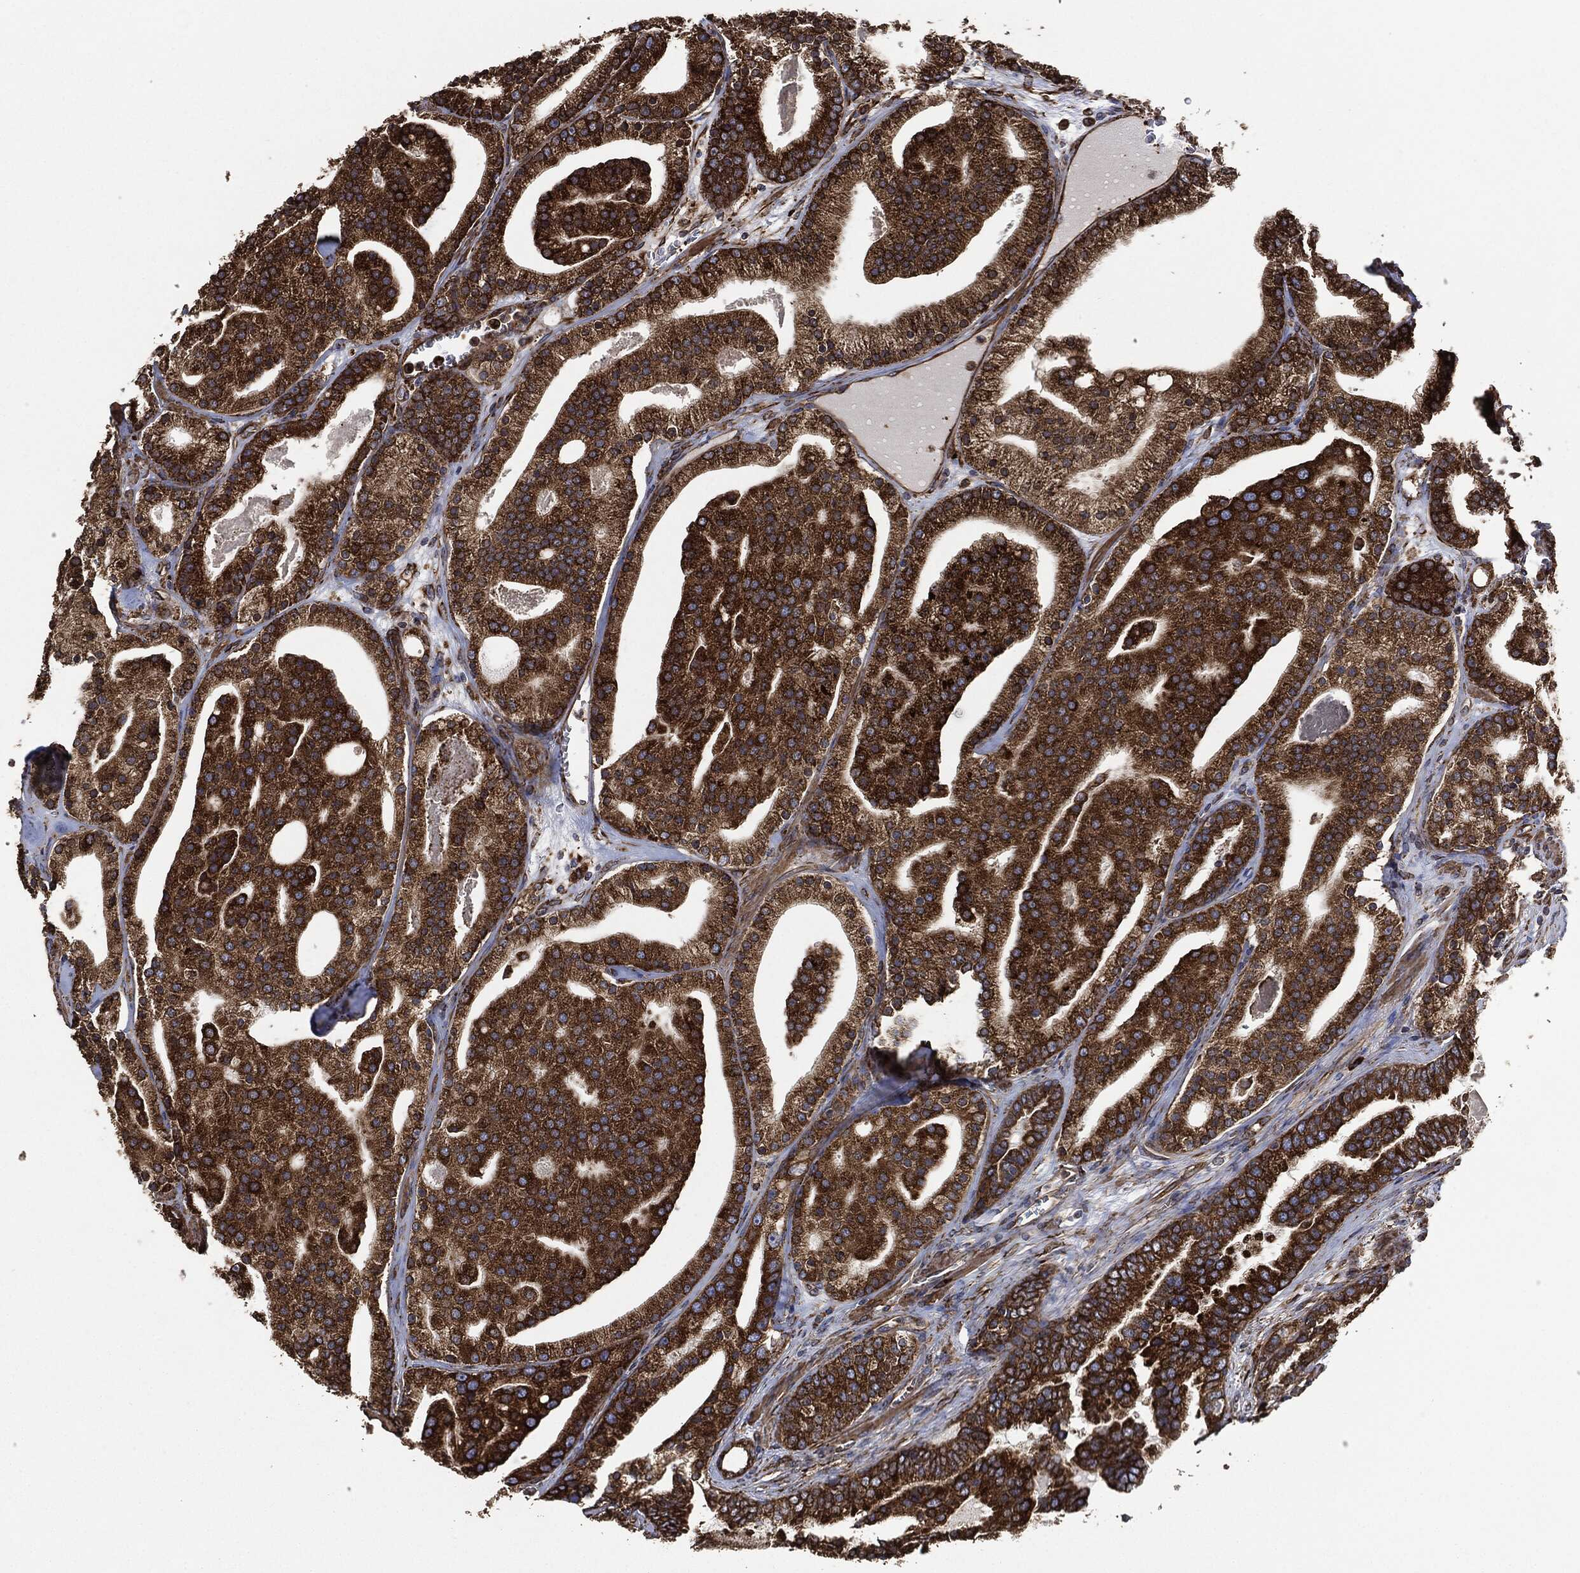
{"staining": {"intensity": "strong", "quantity": ">75%", "location": "cytoplasmic/membranous"}, "tissue": "prostate cancer", "cell_type": "Tumor cells", "image_type": "cancer", "snomed": [{"axis": "morphology", "description": "Adenocarcinoma, NOS"}, {"axis": "topography", "description": "Prostate"}], "caption": "Protein analysis of adenocarcinoma (prostate) tissue demonstrates strong cytoplasmic/membranous positivity in approximately >75% of tumor cells. (Brightfield microscopy of DAB IHC at high magnification).", "gene": "AMFR", "patient": {"sex": "male", "age": 69}}